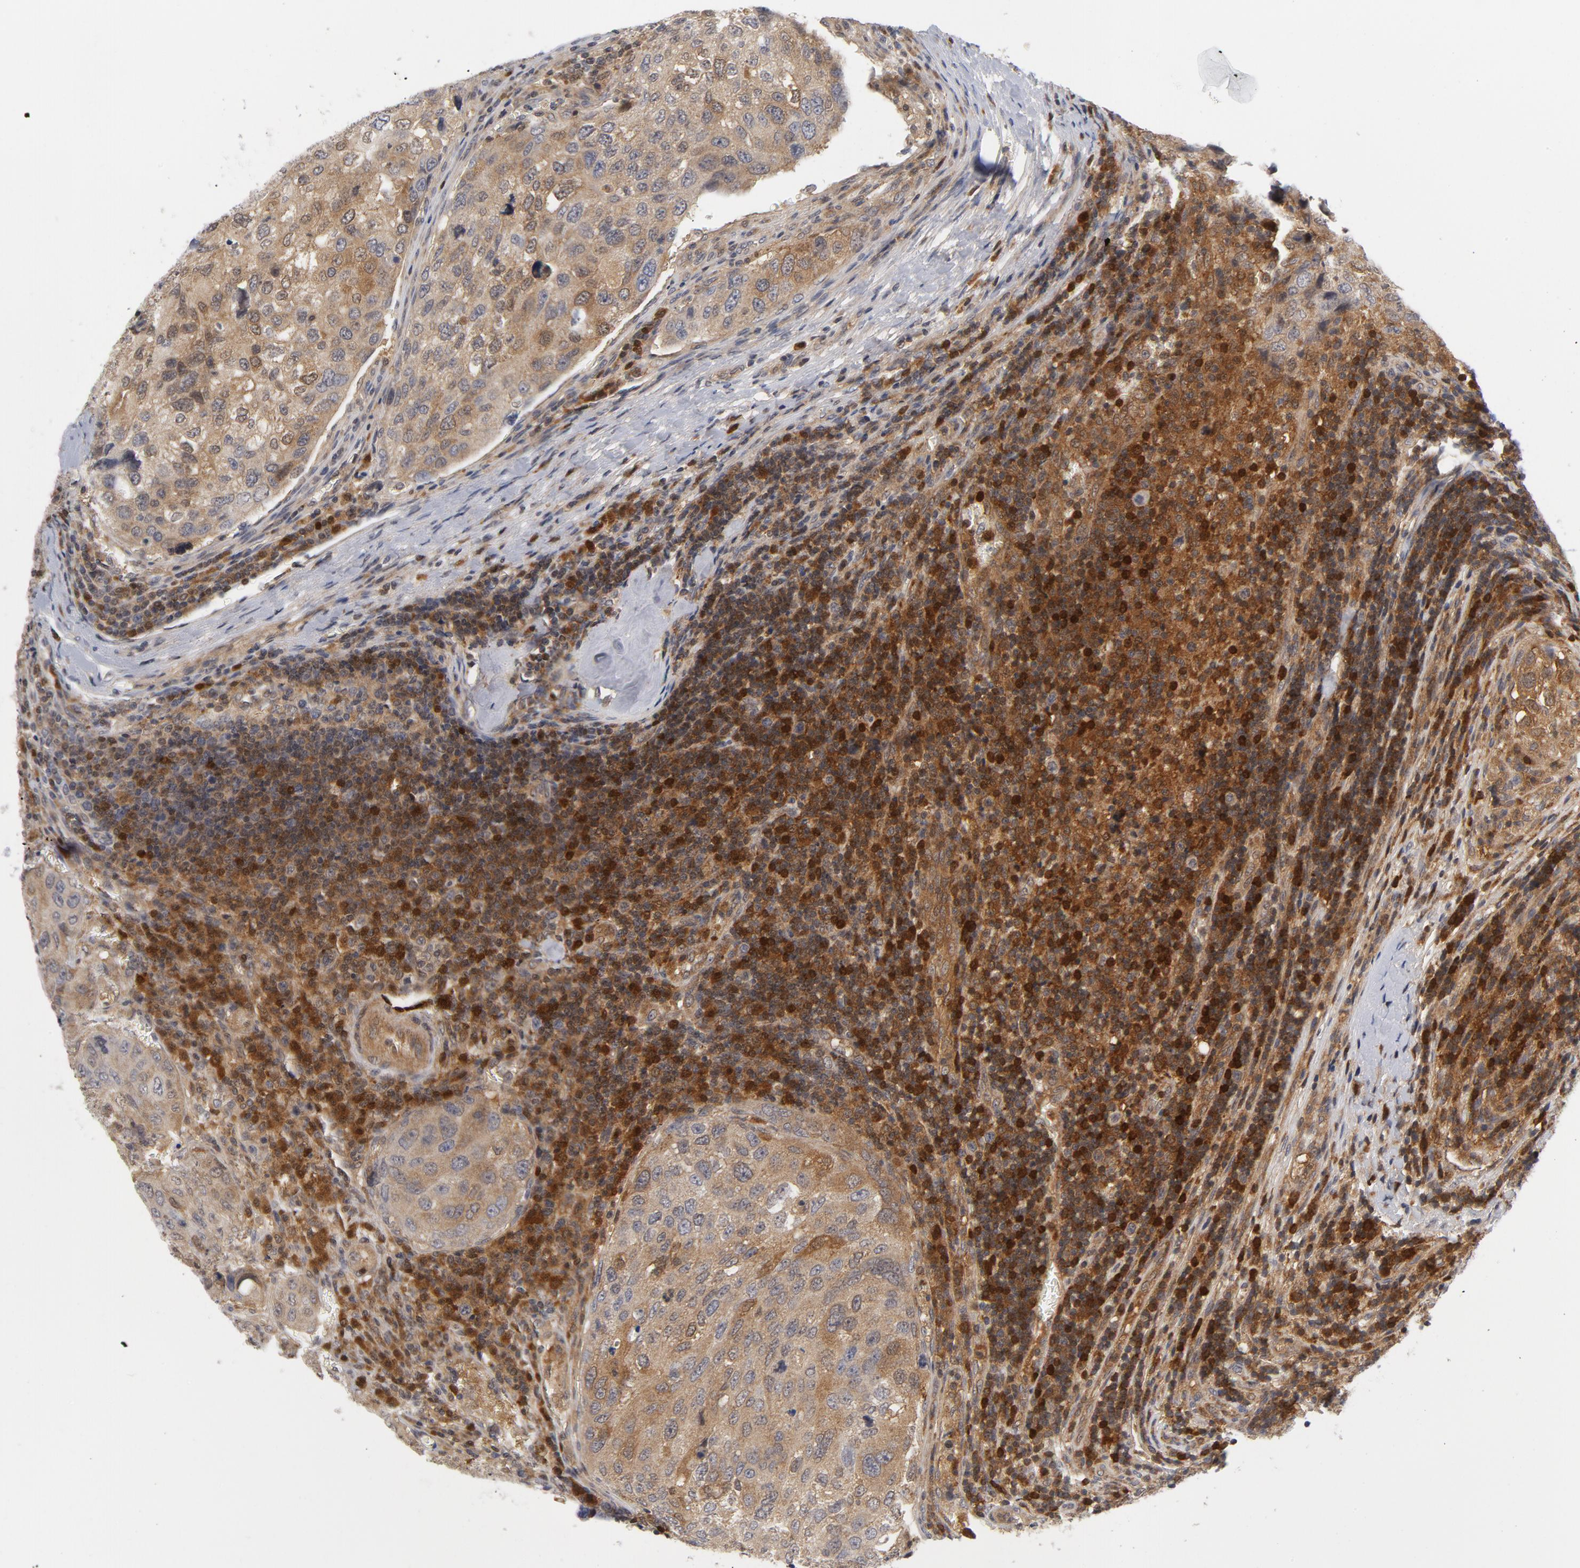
{"staining": {"intensity": "weak", "quantity": "25%-75%", "location": "cytoplasmic/membranous"}, "tissue": "urothelial cancer", "cell_type": "Tumor cells", "image_type": "cancer", "snomed": [{"axis": "morphology", "description": "Urothelial carcinoma, High grade"}, {"axis": "topography", "description": "Lymph node"}, {"axis": "topography", "description": "Urinary bladder"}], "caption": "Immunohistochemical staining of human high-grade urothelial carcinoma exhibits low levels of weak cytoplasmic/membranous protein expression in about 25%-75% of tumor cells.", "gene": "TRADD", "patient": {"sex": "male", "age": 51}}